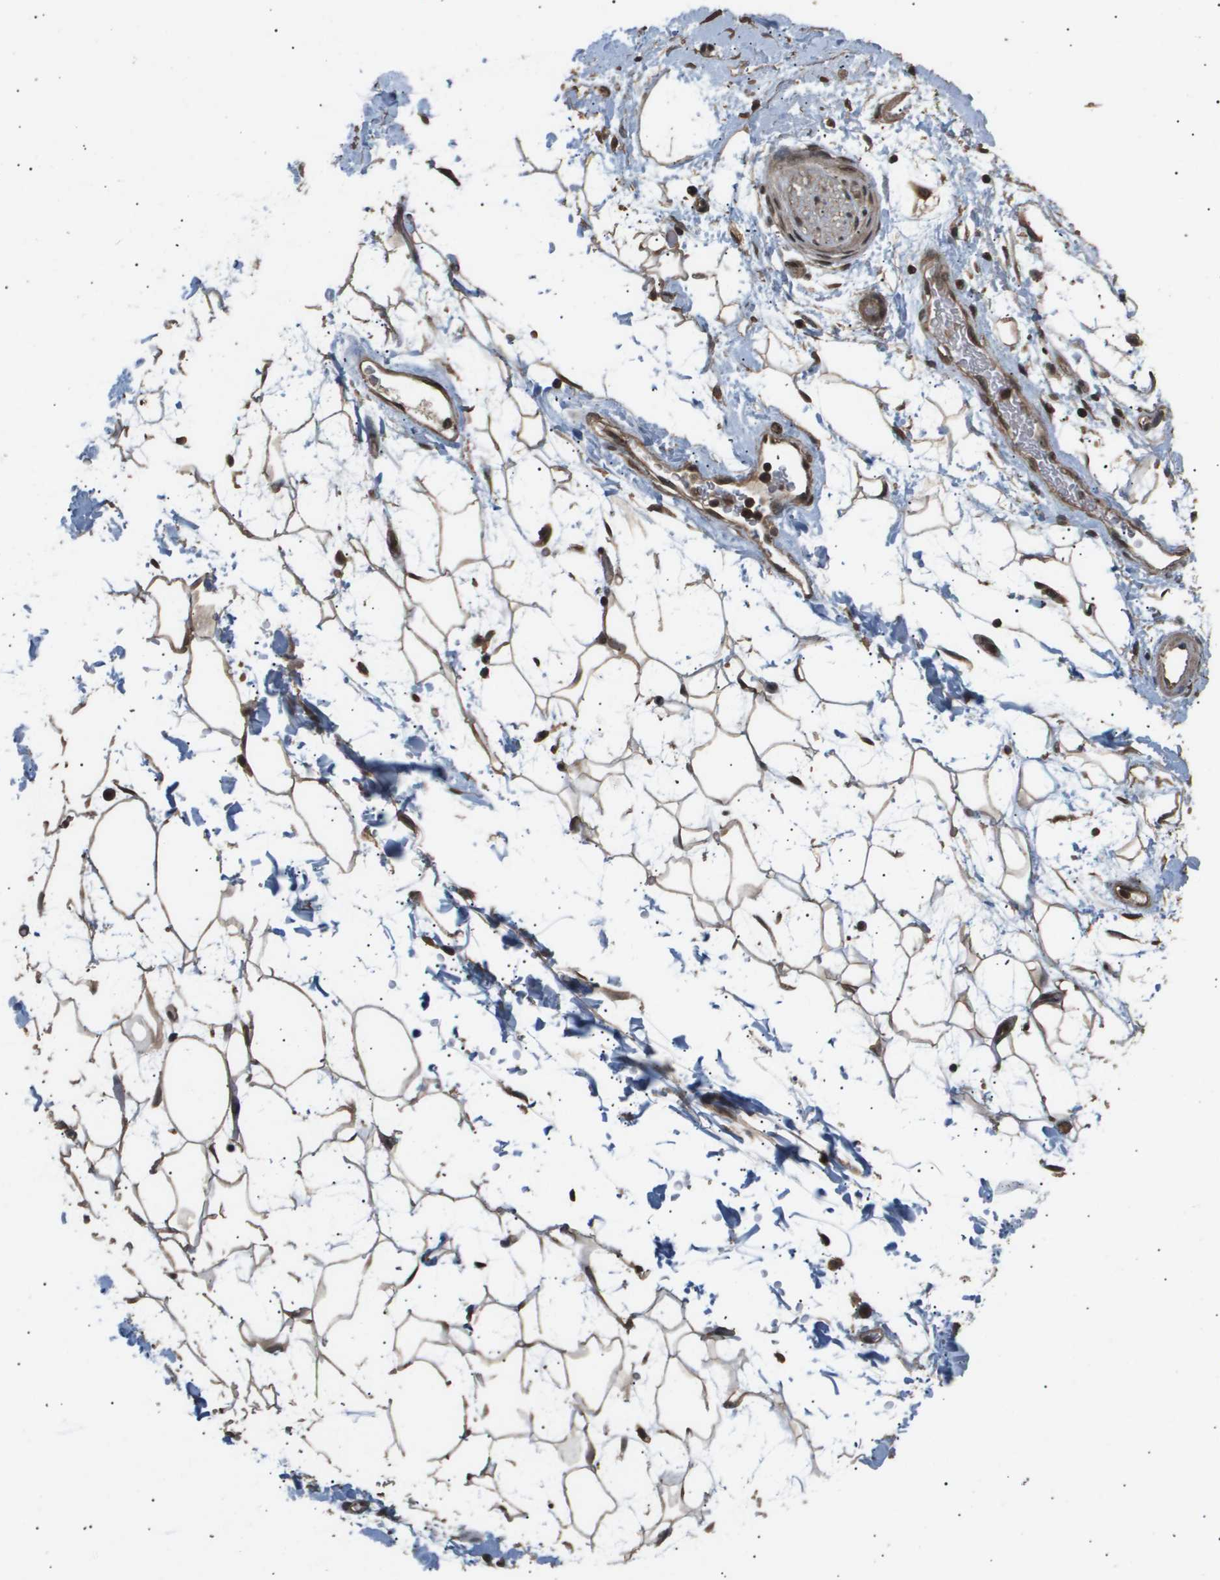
{"staining": {"intensity": "moderate", "quantity": ">75%", "location": "cytoplasmic/membranous,nuclear"}, "tissue": "adipose tissue", "cell_type": "Adipocytes", "image_type": "normal", "snomed": [{"axis": "morphology", "description": "Normal tissue, NOS"}, {"axis": "topography", "description": "Soft tissue"}], "caption": "Brown immunohistochemical staining in unremarkable adipose tissue displays moderate cytoplasmic/membranous,nuclear expression in about >75% of adipocytes.", "gene": "ING1", "patient": {"sex": "male", "age": 72}}